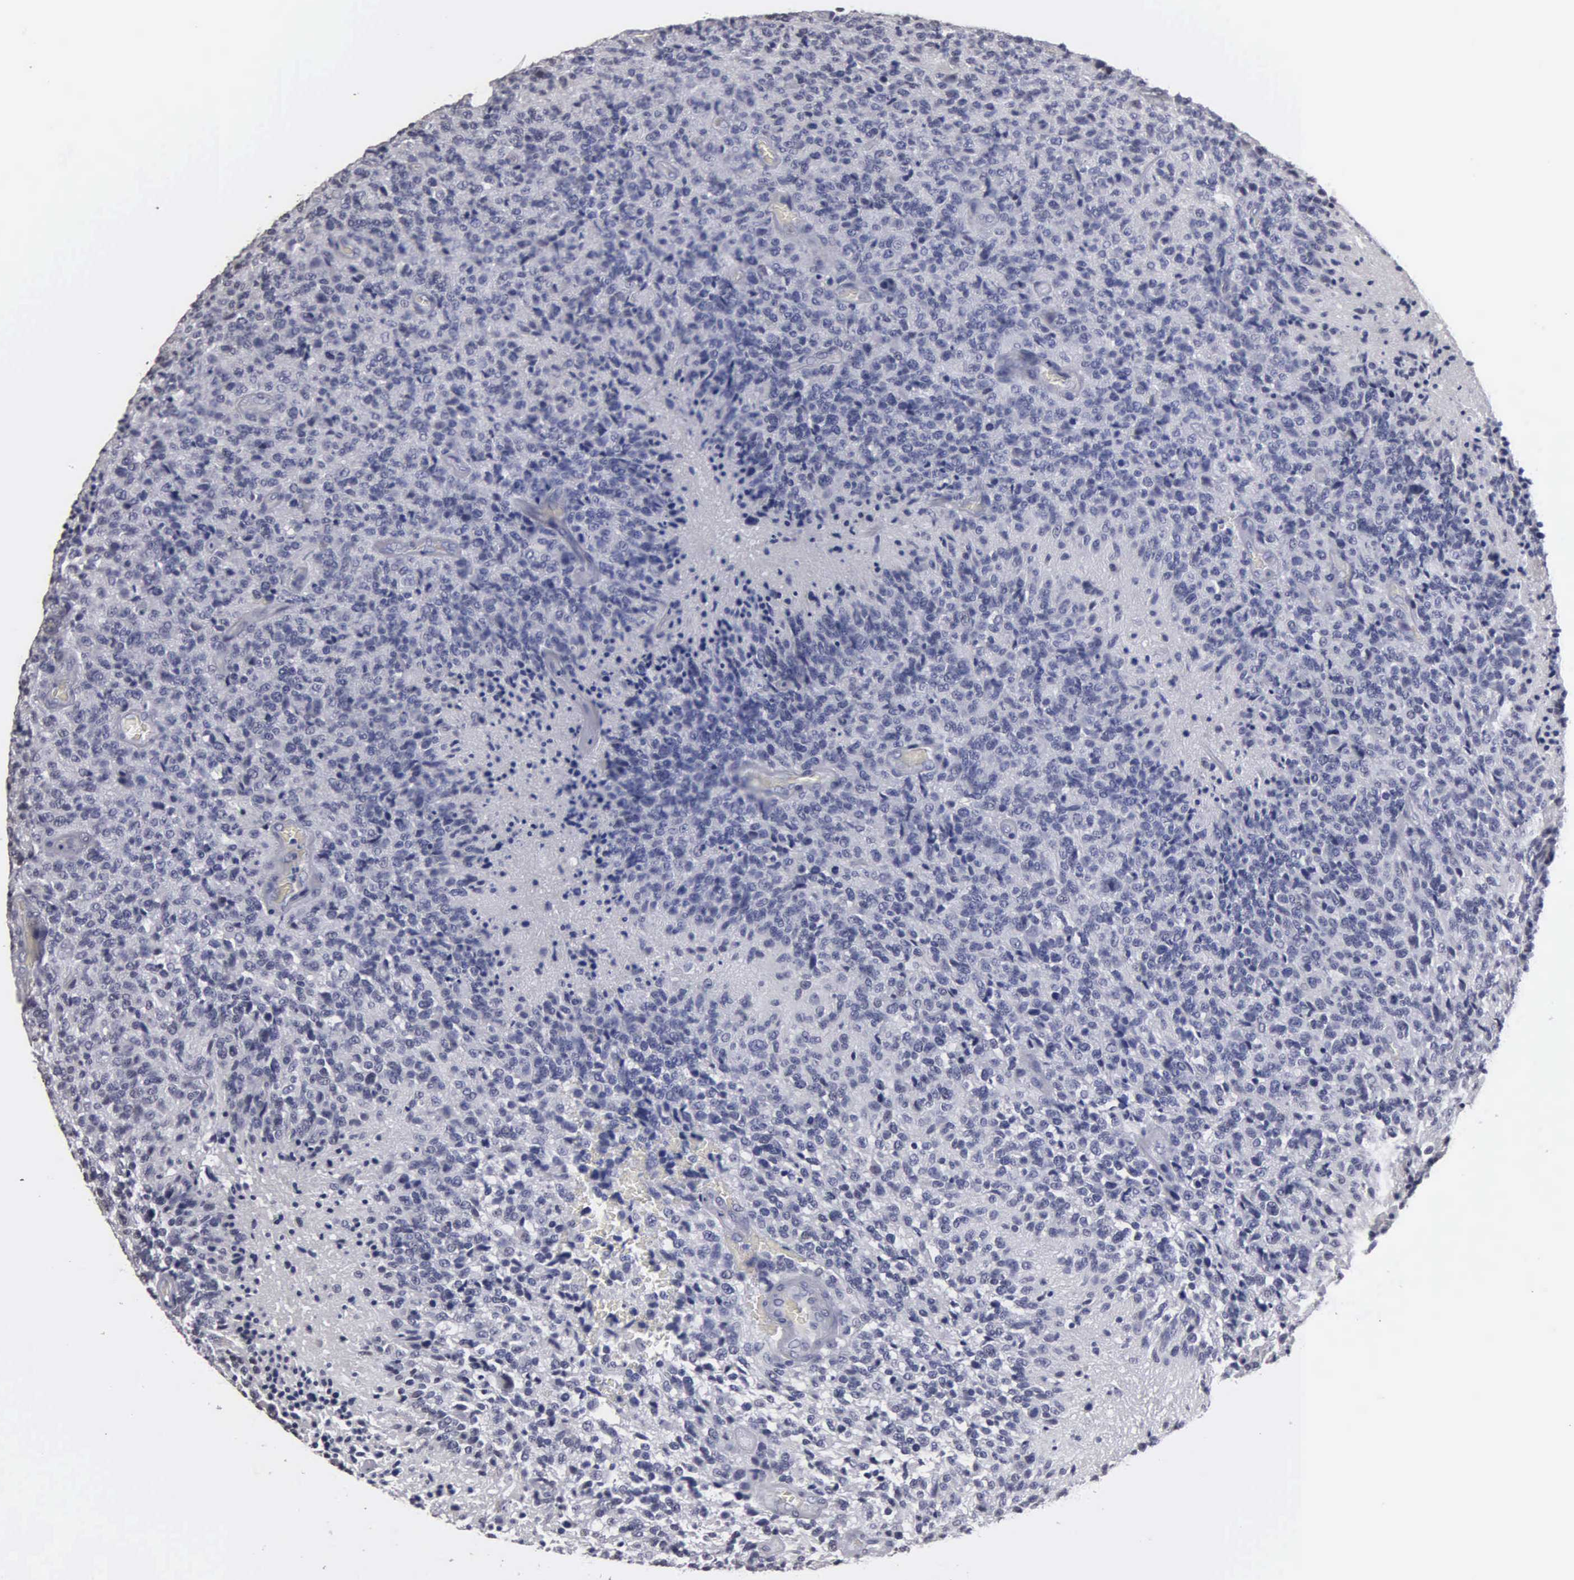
{"staining": {"intensity": "negative", "quantity": "none", "location": "none"}, "tissue": "glioma", "cell_type": "Tumor cells", "image_type": "cancer", "snomed": [{"axis": "morphology", "description": "Glioma, malignant, High grade"}, {"axis": "topography", "description": "Brain"}], "caption": "Tumor cells are negative for brown protein staining in malignant glioma (high-grade). (Stains: DAB IHC with hematoxylin counter stain, Microscopy: brightfield microscopy at high magnification).", "gene": "UPB1", "patient": {"sex": "male", "age": 36}}